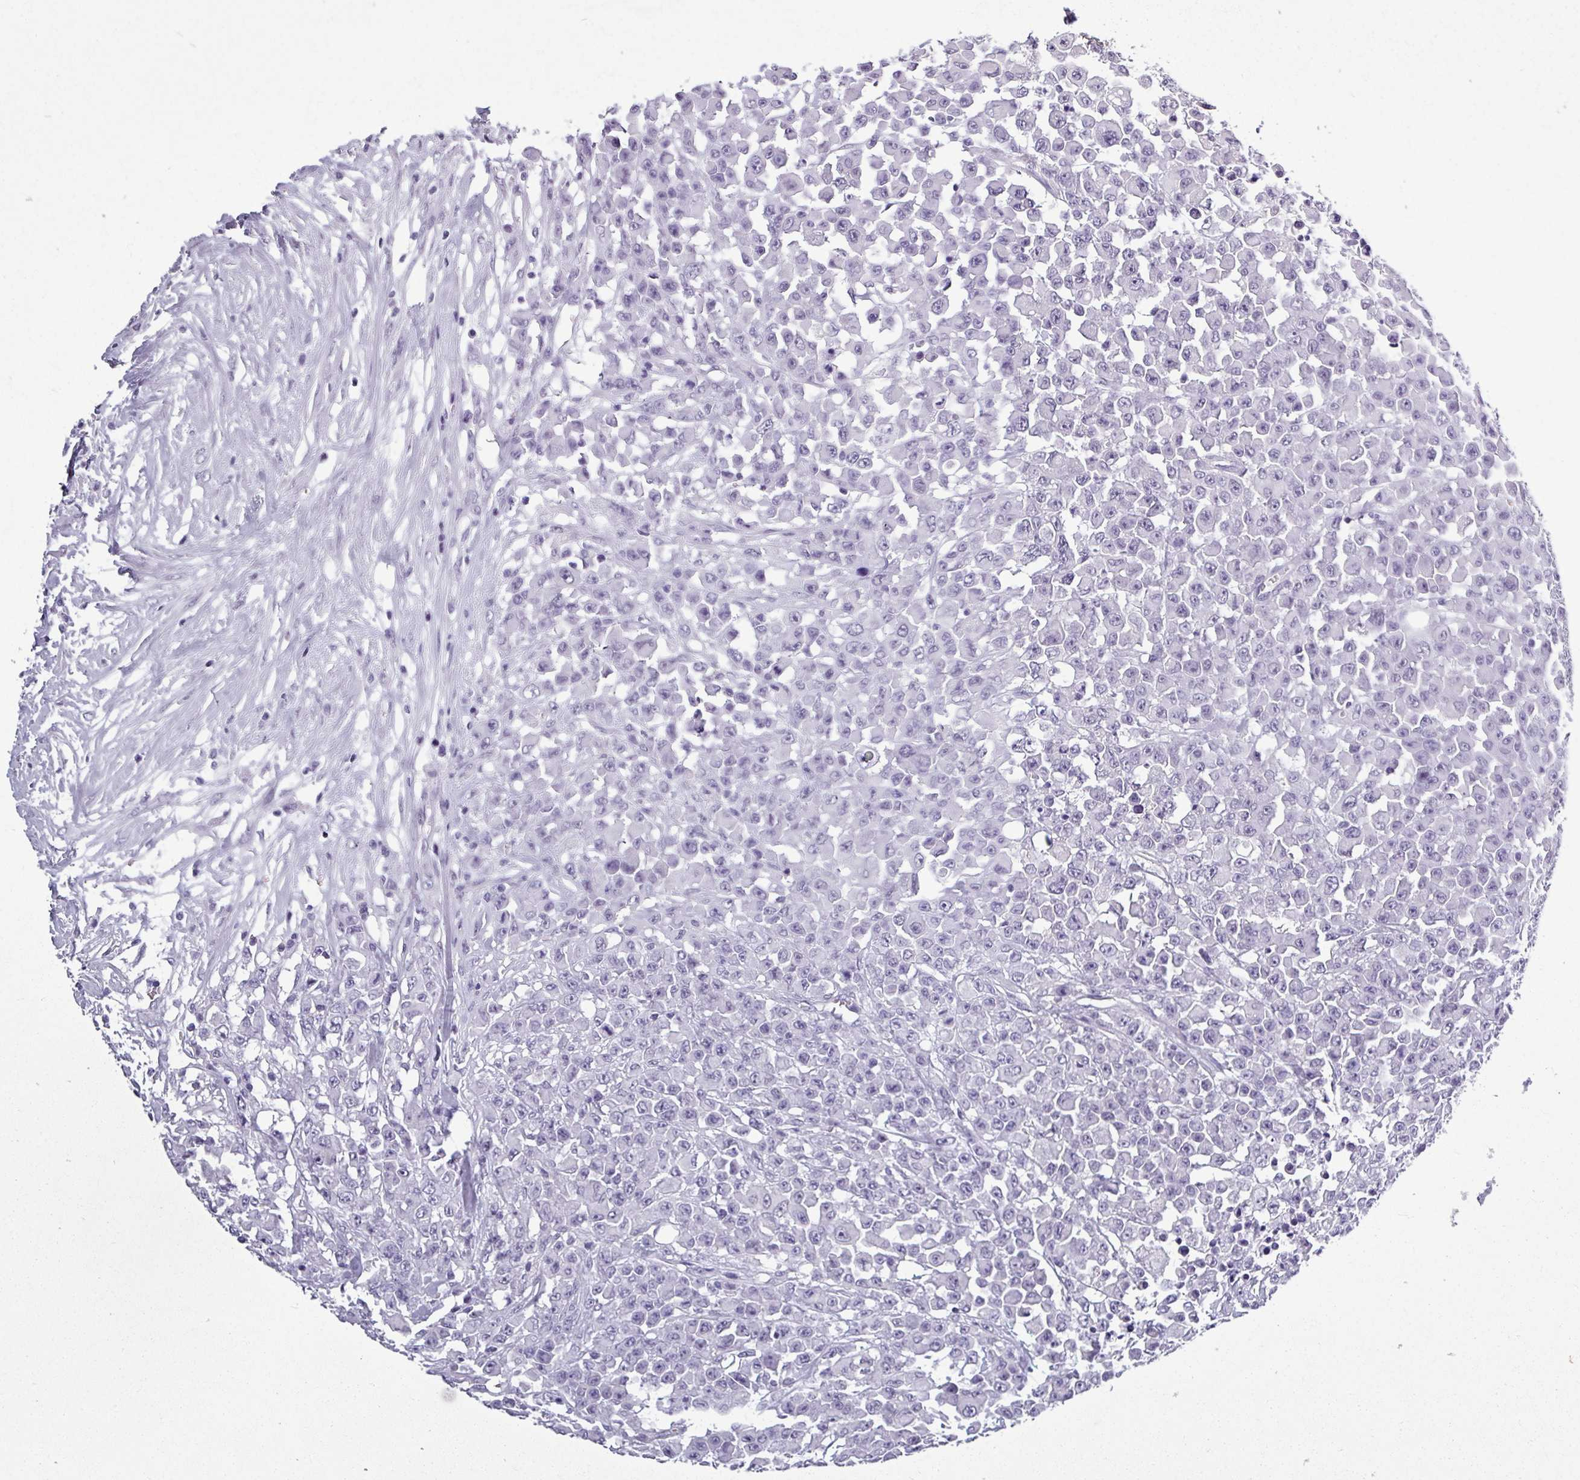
{"staining": {"intensity": "negative", "quantity": "none", "location": "none"}, "tissue": "colorectal cancer", "cell_type": "Tumor cells", "image_type": "cancer", "snomed": [{"axis": "morphology", "description": "Adenocarcinoma, NOS"}, {"axis": "topography", "description": "Colon"}], "caption": "Protein analysis of colorectal cancer (adenocarcinoma) shows no significant staining in tumor cells.", "gene": "SRGAP1", "patient": {"sex": "male", "age": 51}}